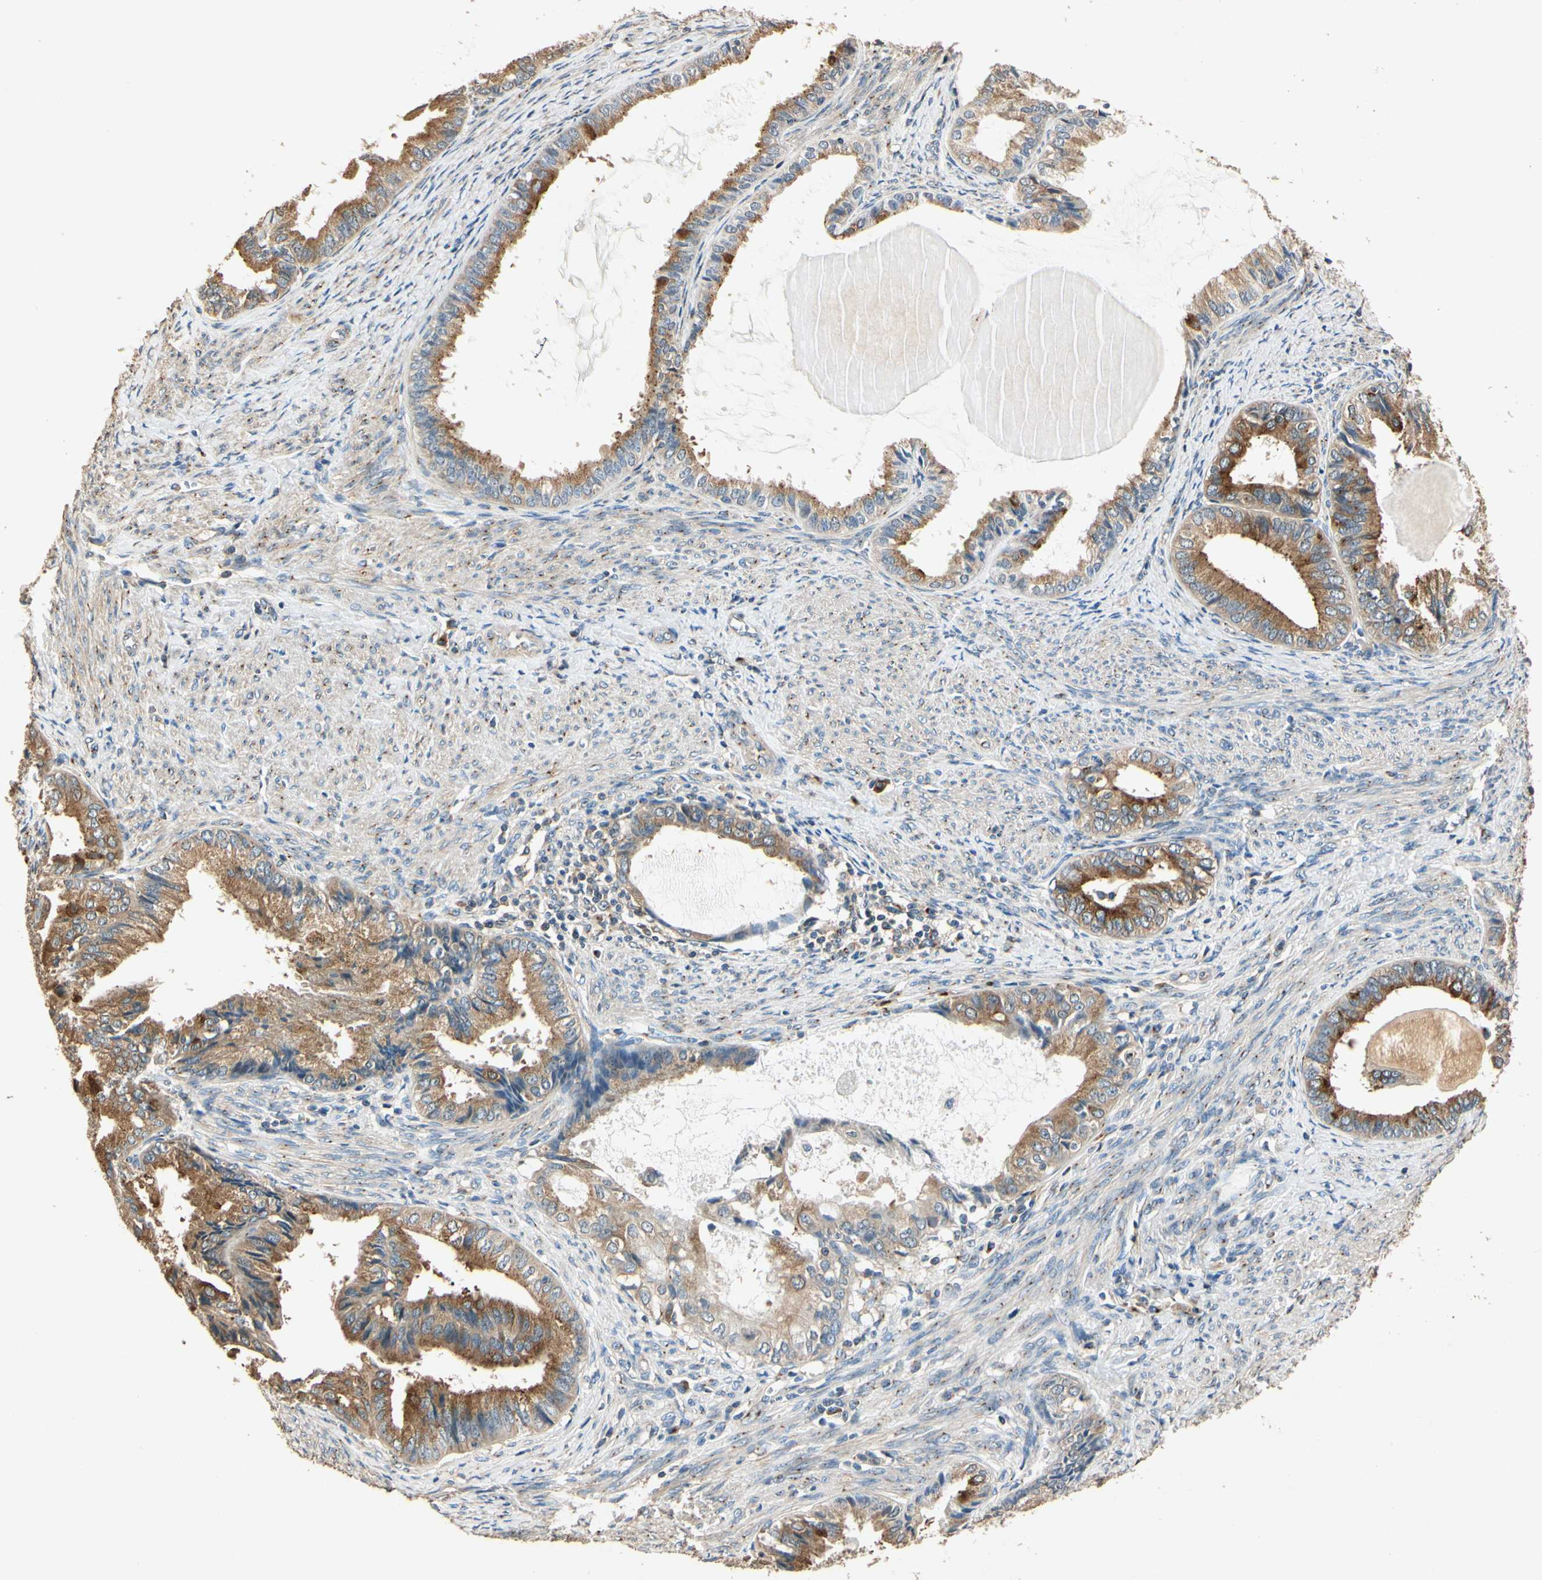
{"staining": {"intensity": "moderate", "quantity": ">75%", "location": "cytoplasmic/membranous"}, "tissue": "endometrial cancer", "cell_type": "Tumor cells", "image_type": "cancer", "snomed": [{"axis": "morphology", "description": "Adenocarcinoma, NOS"}, {"axis": "topography", "description": "Endometrium"}], "caption": "A high-resolution micrograph shows immunohistochemistry staining of endometrial cancer, which exhibits moderate cytoplasmic/membranous expression in approximately >75% of tumor cells.", "gene": "AKAP9", "patient": {"sex": "female", "age": 86}}